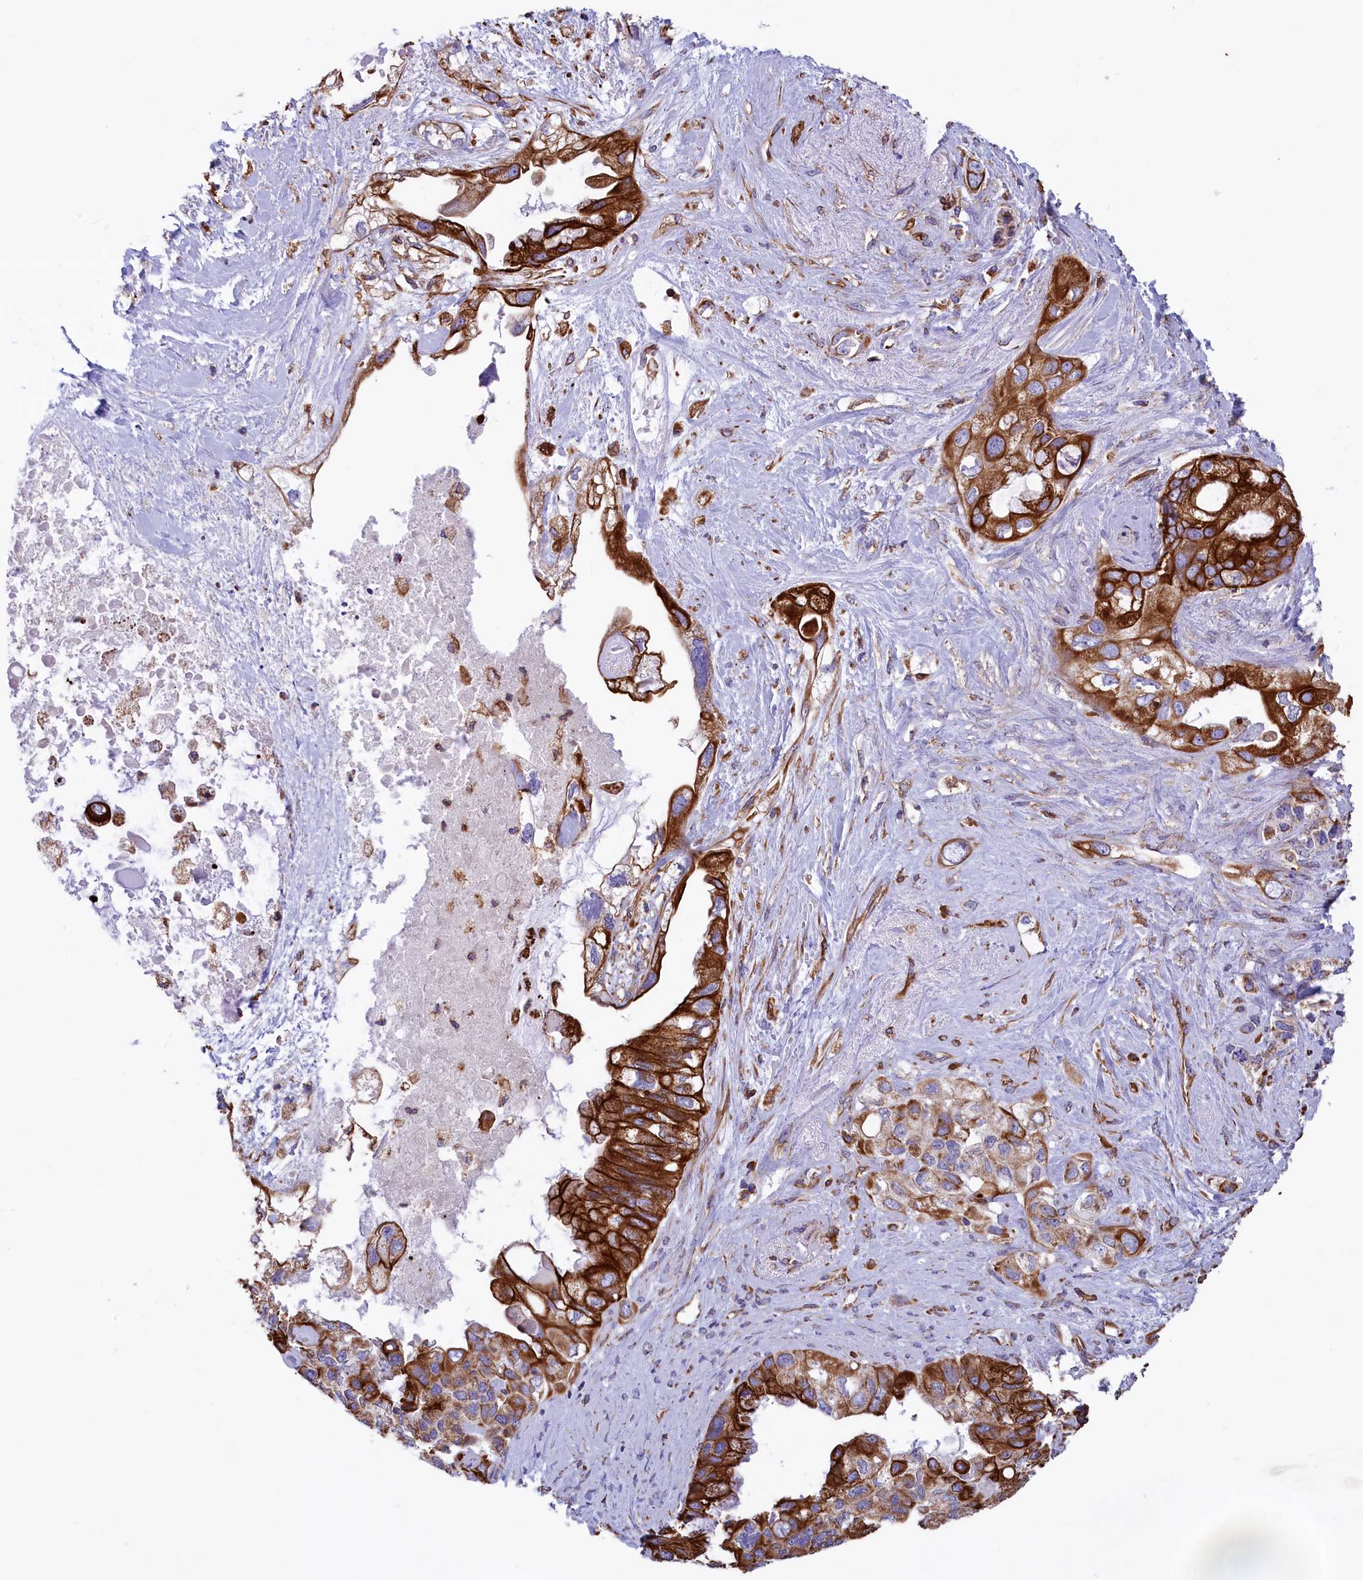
{"staining": {"intensity": "strong", "quantity": ">75%", "location": "cytoplasmic/membranous"}, "tissue": "pancreatic cancer", "cell_type": "Tumor cells", "image_type": "cancer", "snomed": [{"axis": "morphology", "description": "Adenocarcinoma, NOS"}, {"axis": "topography", "description": "Pancreas"}], "caption": "IHC histopathology image of neoplastic tissue: pancreatic adenocarcinoma stained using IHC shows high levels of strong protein expression localized specifically in the cytoplasmic/membranous of tumor cells, appearing as a cytoplasmic/membranous brown color.", "gene": "GATB", "patient": {"sex": "female", "age": 56}}